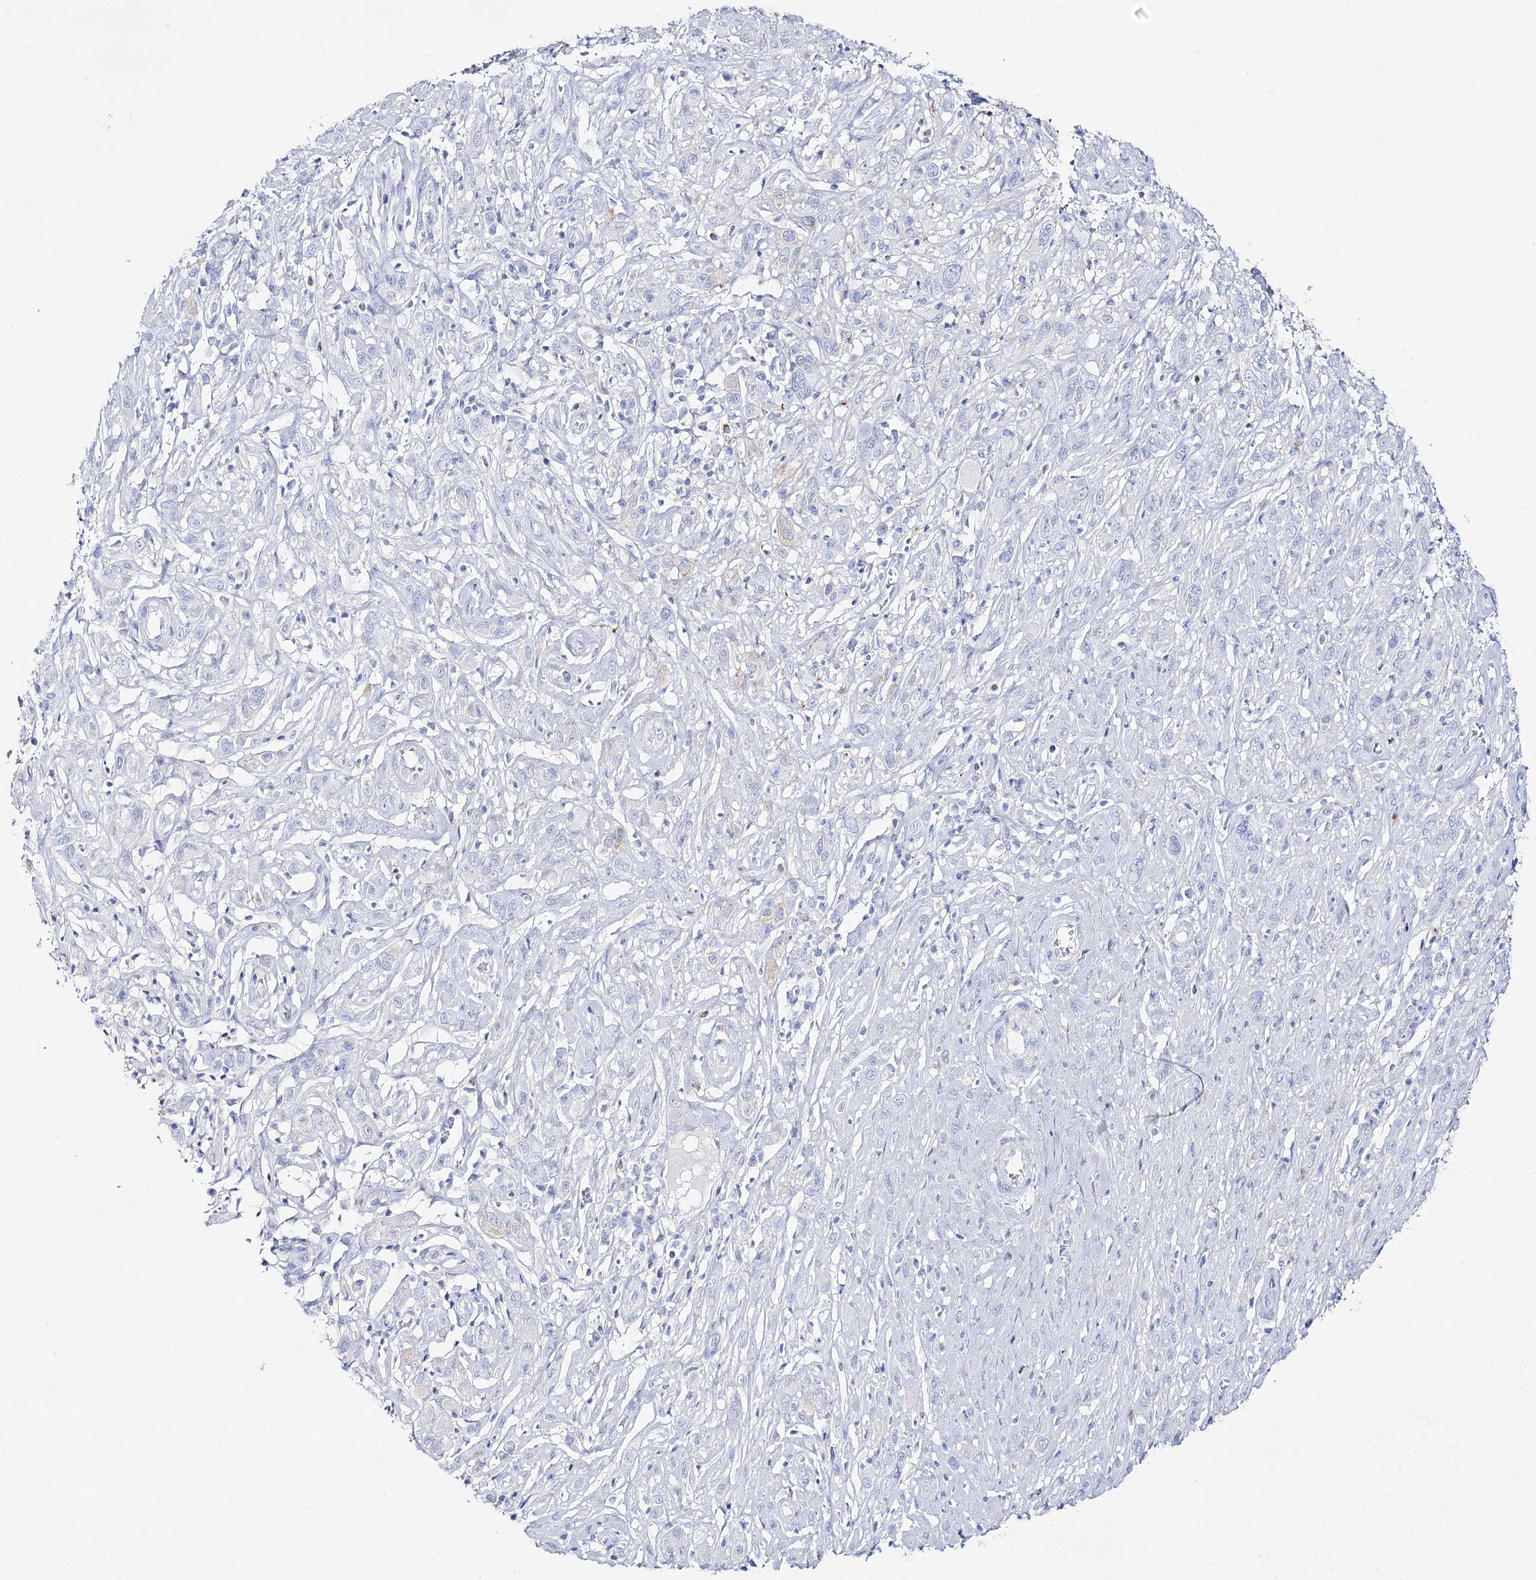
{"staining": {"intensity": "negative", "quantity": "none", "location": "none"}, "tissue": "melanoma", "cell_type": "Tumor cells", "image_type": "cancer", "snomed": [{"axis": "morphology", "description": "Malignant melanoma, NOS"}, {"axis": "topography", "description": "Skin of trunk"}], "caption": "Melanoma stained for a protein using IHC exhibits no positivity tumor cells.", "gene": "SLC3A1", "patient": {"sex": "male", "age": 71}}